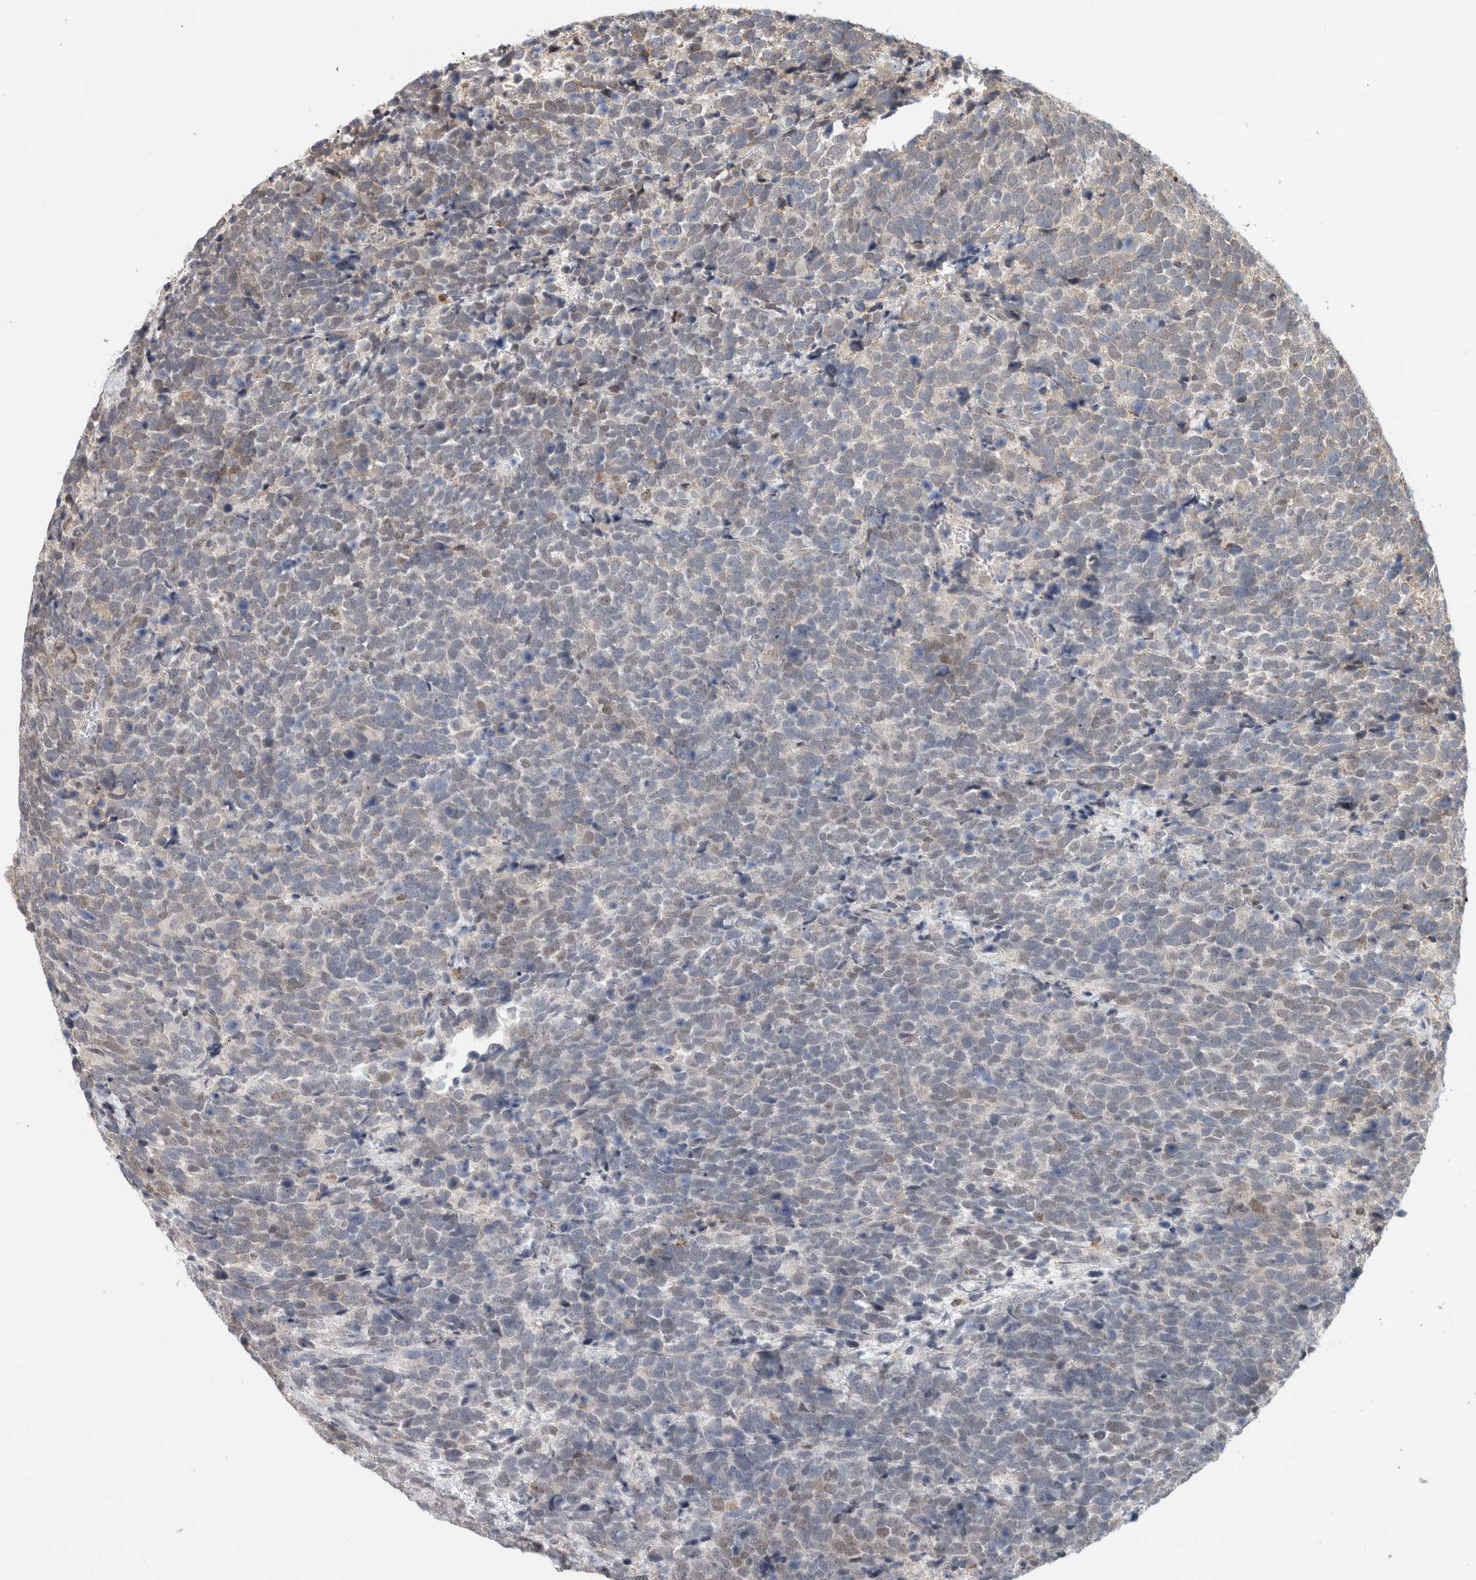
{"staining": {"intensity": "weak", "quantity": "<25%", "location": "nuclear"}, "tissue": "urothelial cancer", "cell_type": "Tumor cells", "image_type": "cancer", "snomed": [{"axis": "morphology", "description": "Urothelial carcinoma, High grade"}, {"axis": "topography", "description": "Urinary bladder"}], "caption": "Micrograph shows no significant protein expression in tumor cells of urothelial cancer.", "gene": "NAB2", "patient": {"sex": "female", "age": 82}}